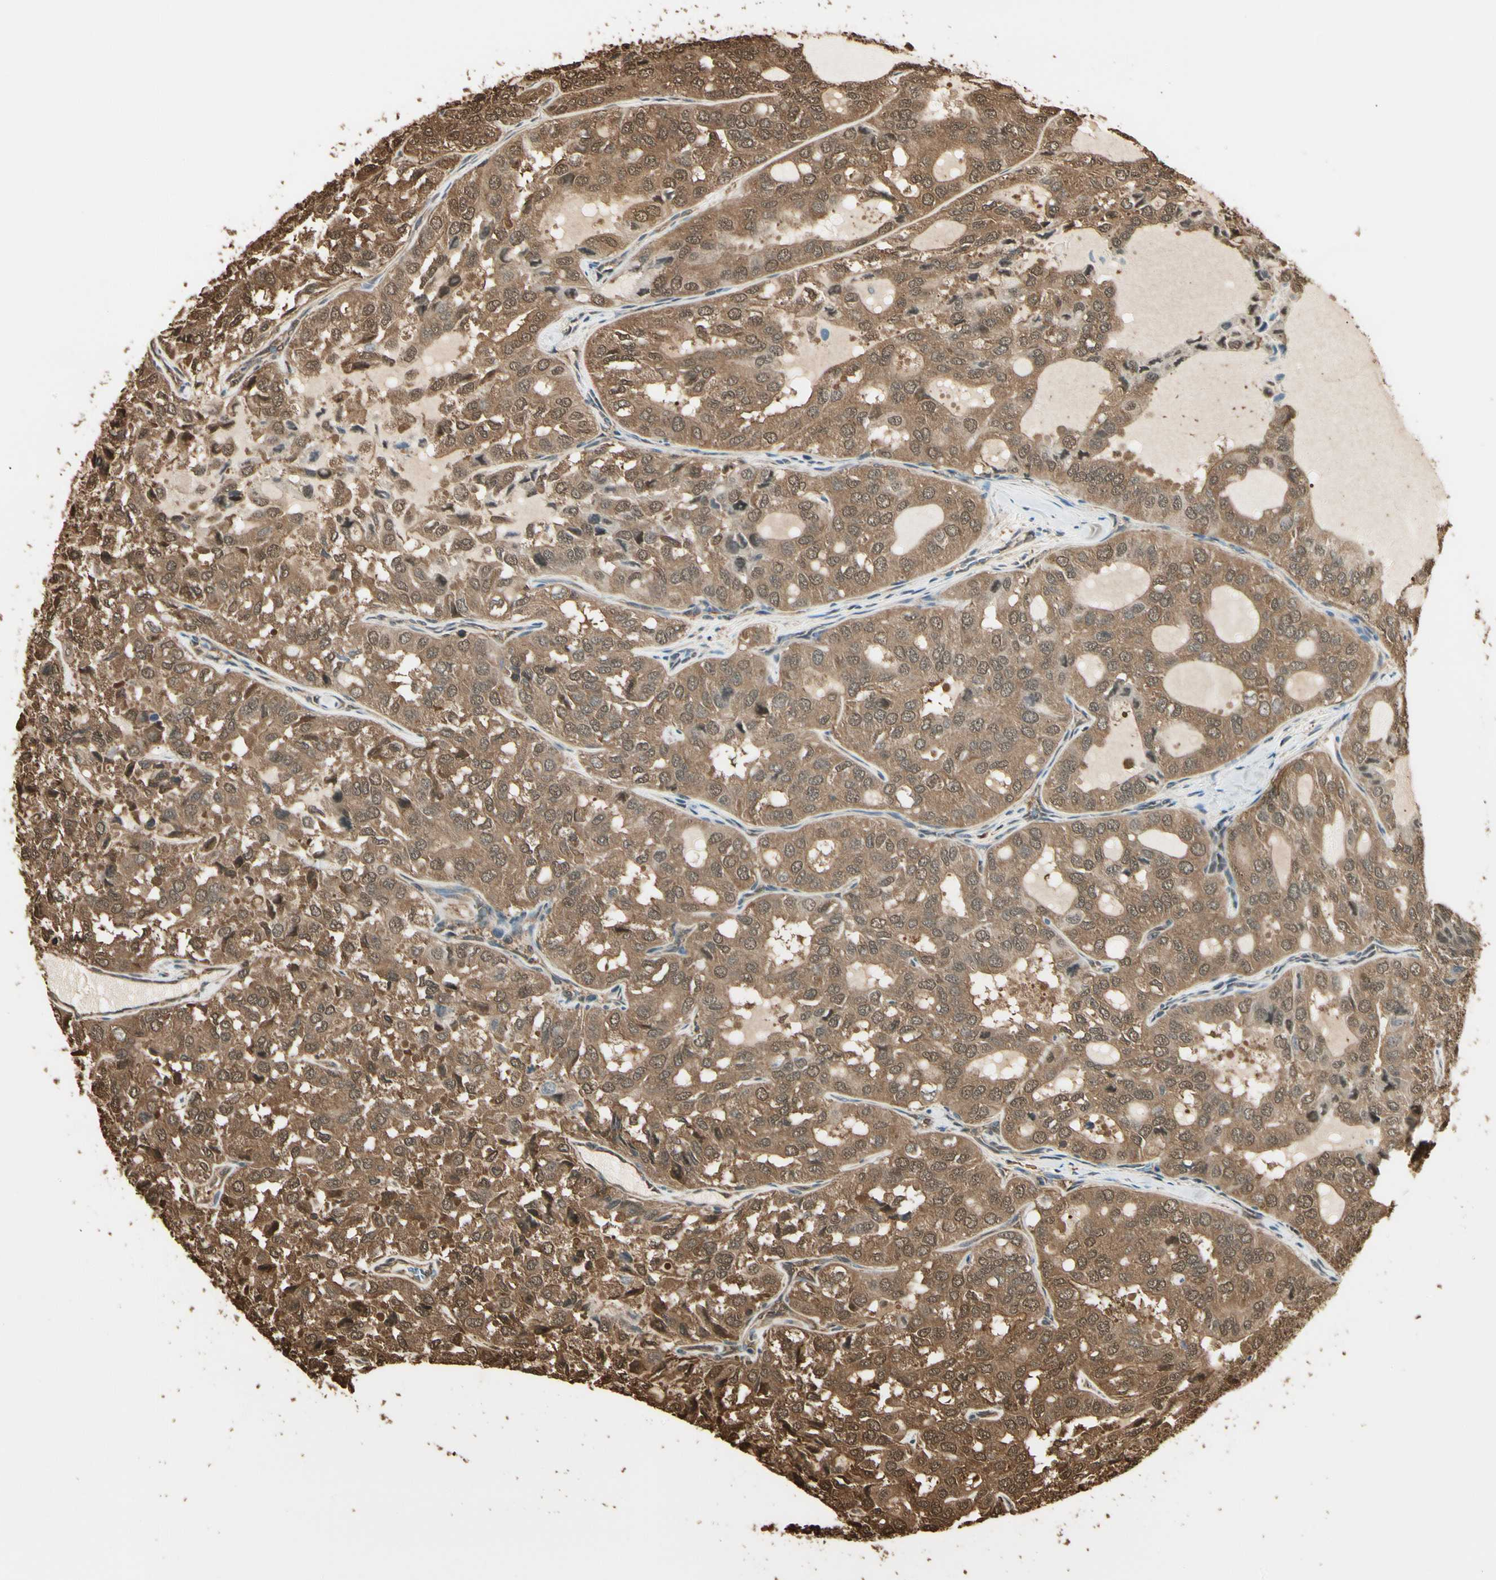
{"staining": {"intensity": "strong", "quantity": ">75%", "location": "cytoplasmic/membranous,nuclear"}, "tissue": "thyroid cancer", "cell_type": "Tumor cells", "image_type": "cancer", "snomed": [{"axis": "morphology", "description": "Follicular adenoma carcinoma, NOS"}, {"axis": "topography", "description": "Thyroid gland"}], "caption": "IHC (DAB (3,3'-diaminobenzidine)) staining of human thyroid follicular adenoma carcinoma demonstrates strong cytoplasmic/membranous and nuclear protein positivity in approximately >75% of tumor cells.", "gene": "YWHAE", "patient": {"sex": "male", "age": 75}}